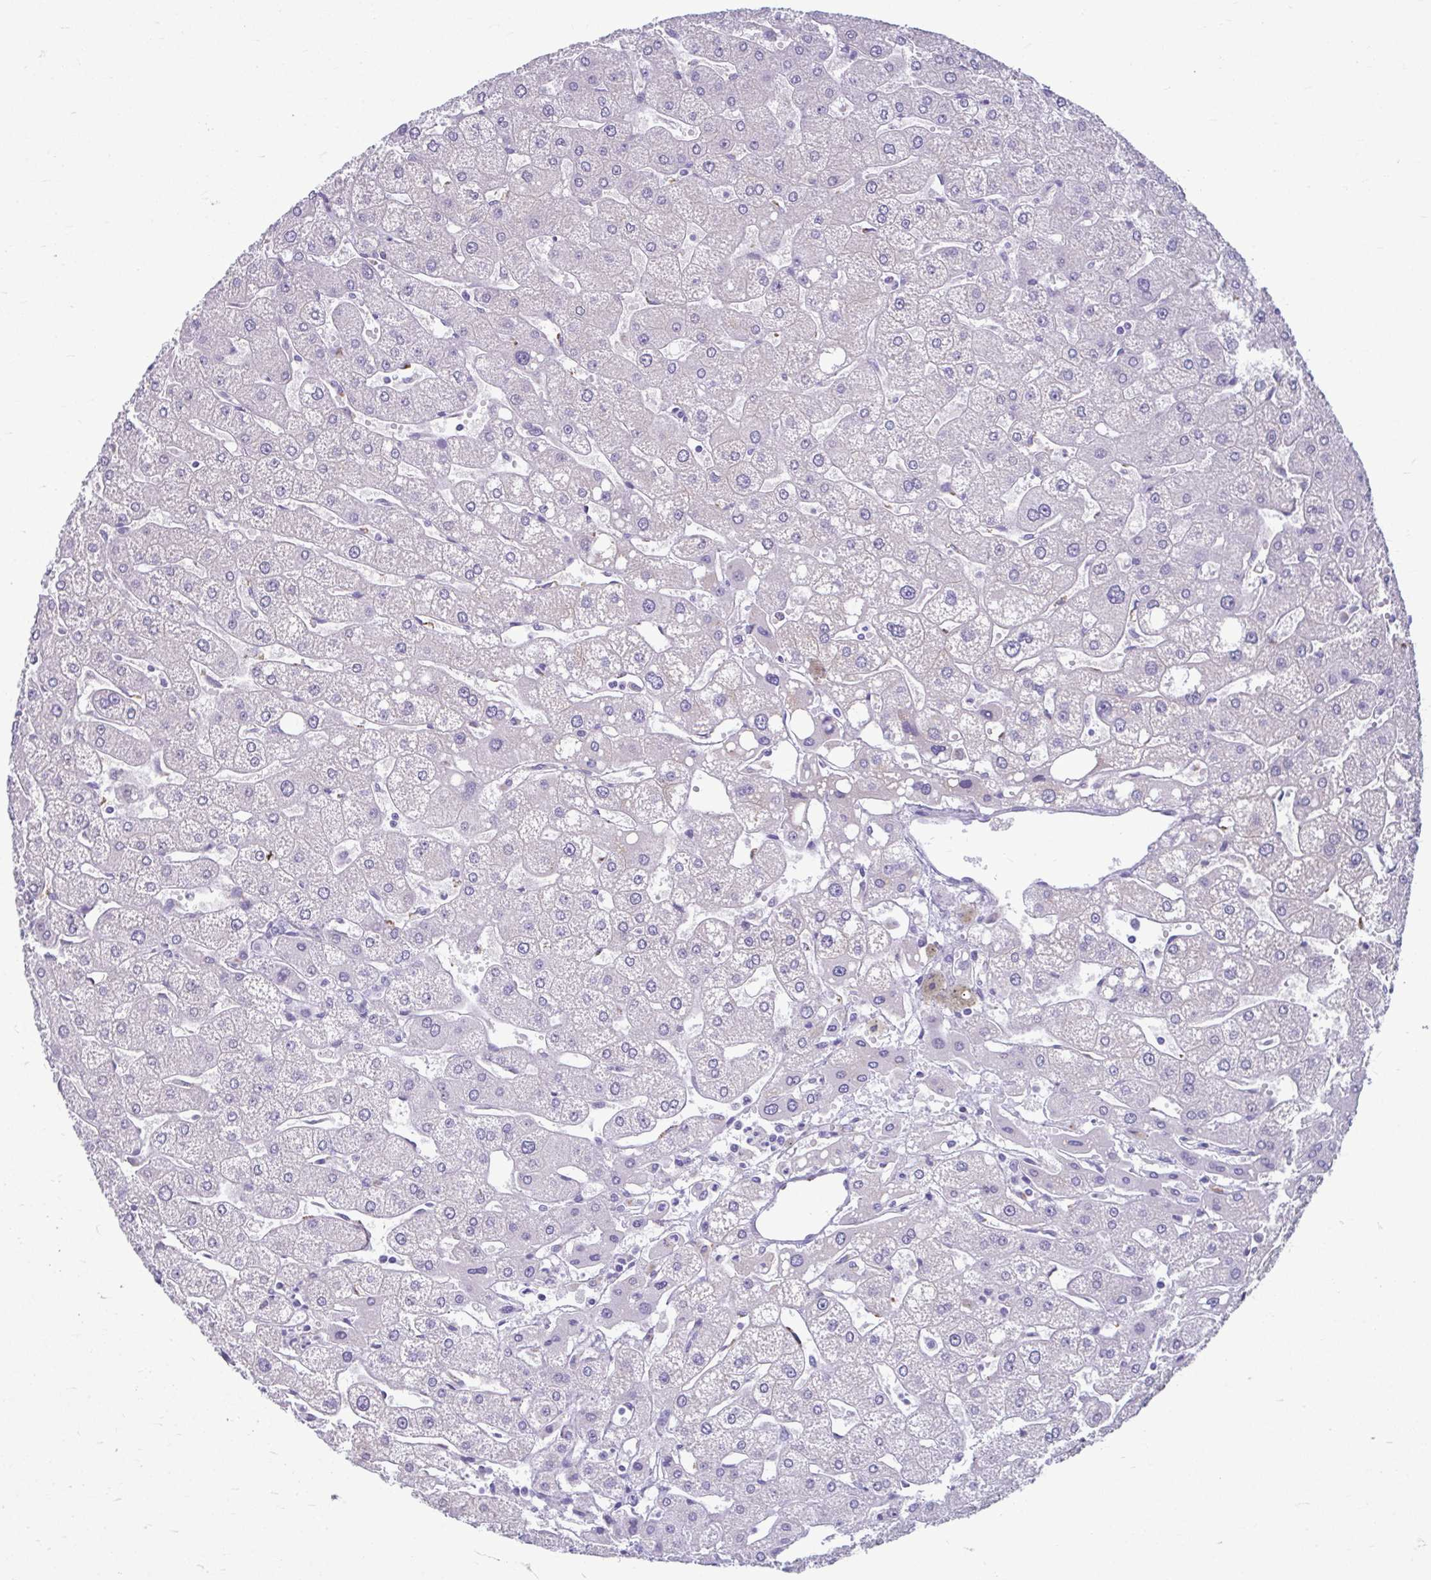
{"staining": {"intensity": "negative", "quantity": "none", "location": "none"}, "tissue": "liver", "cell_type": "Cholangiocytes", "image_type": "normal", "snomed": [{"axis": "morphology", "description": "Normal tissue, NOS"}, {"axis": "topography", "description": "Liver"}], "caption": "Liver was stained to show a protein in brown. There is no significant expression in cholangiocytes. (Stains: DAB (3,3'-diaminobenzidine) immunohistochemistry (IHC) with hematoxylin counter stain, Microscopy: brightfield microscopy at high magnification).", "gene": "SERPINI1", "patient": {"sex": "male", "age": 67}}